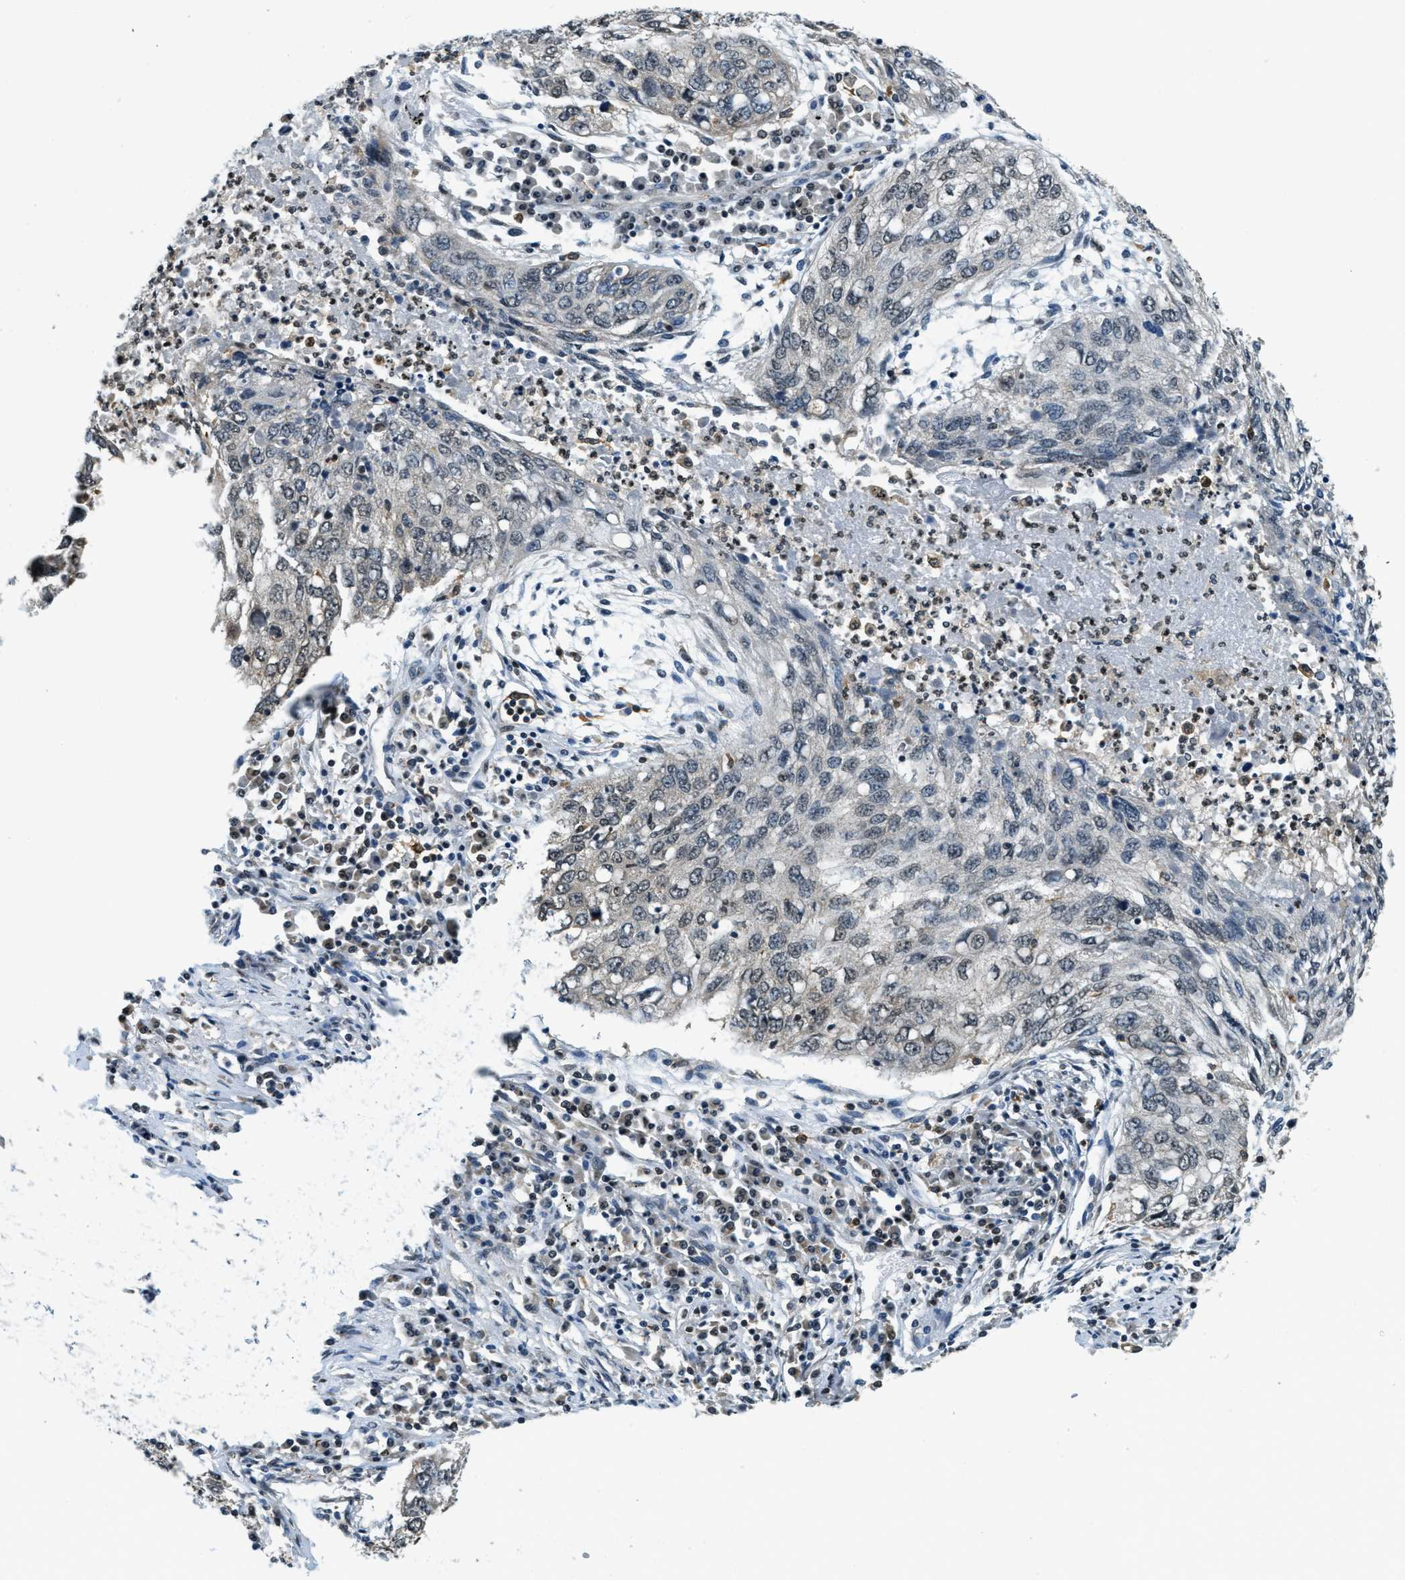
{"staining": {"intensity": "weak", "quantity": "<25%", "location": "cytoplasmic/membranous,nuclear"}, "tissue": "lung cancer", "cell_type": "Tumor cells", "image_type": "cancer", "snomed": [{"axis": "morphology", "description": "Squamous cell carcinoma, NOS"}, {"axis": "topography", "description": "Lung"}], "caption": "The IHC histopathology image has no significant staining in tumor cells of lung cancer (squamous cell carcinoma) tissue. (Brightfield microscopy of DAB immunohistochemistry (IHC) at high magnification).", "gene": "RAB11FIP1", "patient": {"sex": "female", "age": 63}}